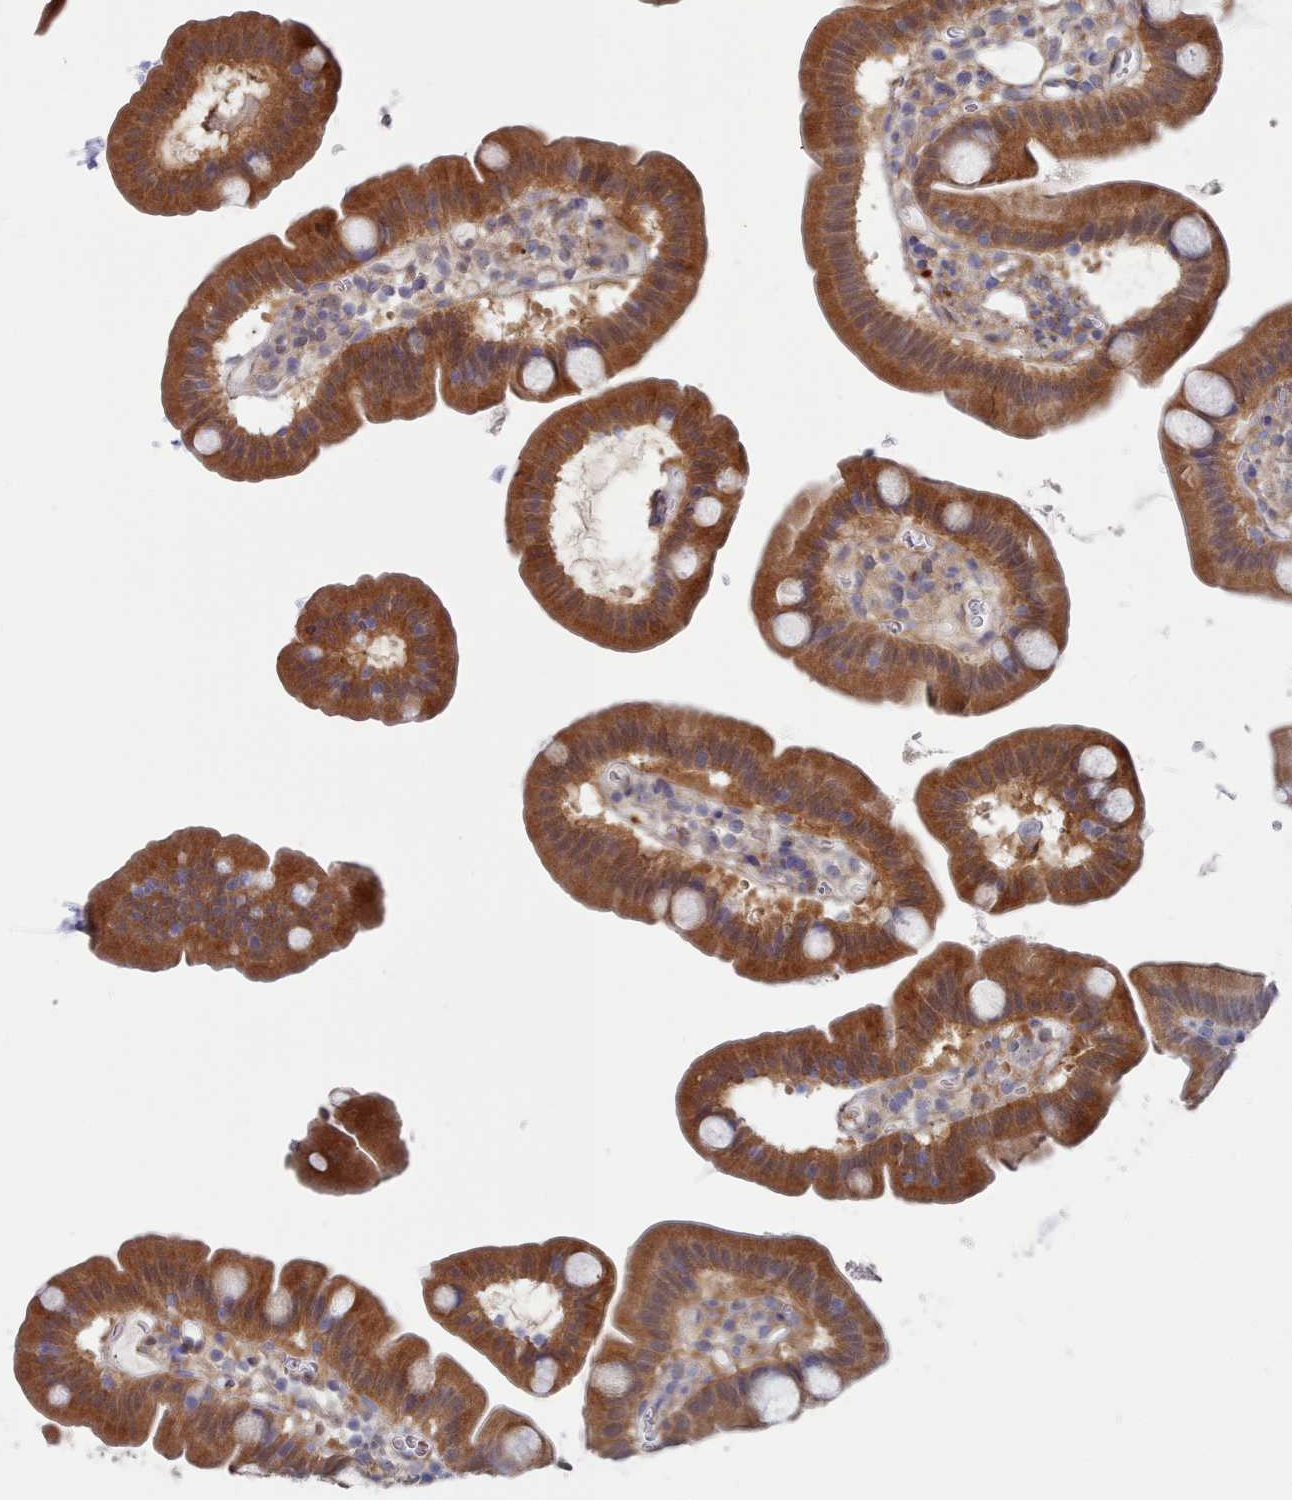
{"staining": {"intensity": "strong", "quantity": ">75%", "location": "cytoplasmic/membranous"}, "tissue": "small intestine", "cell_type": "Glandular cells", "image_type": "normal", "snomed": [{"axis": "morphology", "description": "Normal tissue, NOS"}, {"axis": "topography", "description": "Small intestine"}], "caption": "The immunohistochemical stain labels strong cytoplasmic/membranous staining in glandular cells of normal small intestine.", "gene": "G6PC1", "patient": {"sex": "female", "age": 68}}